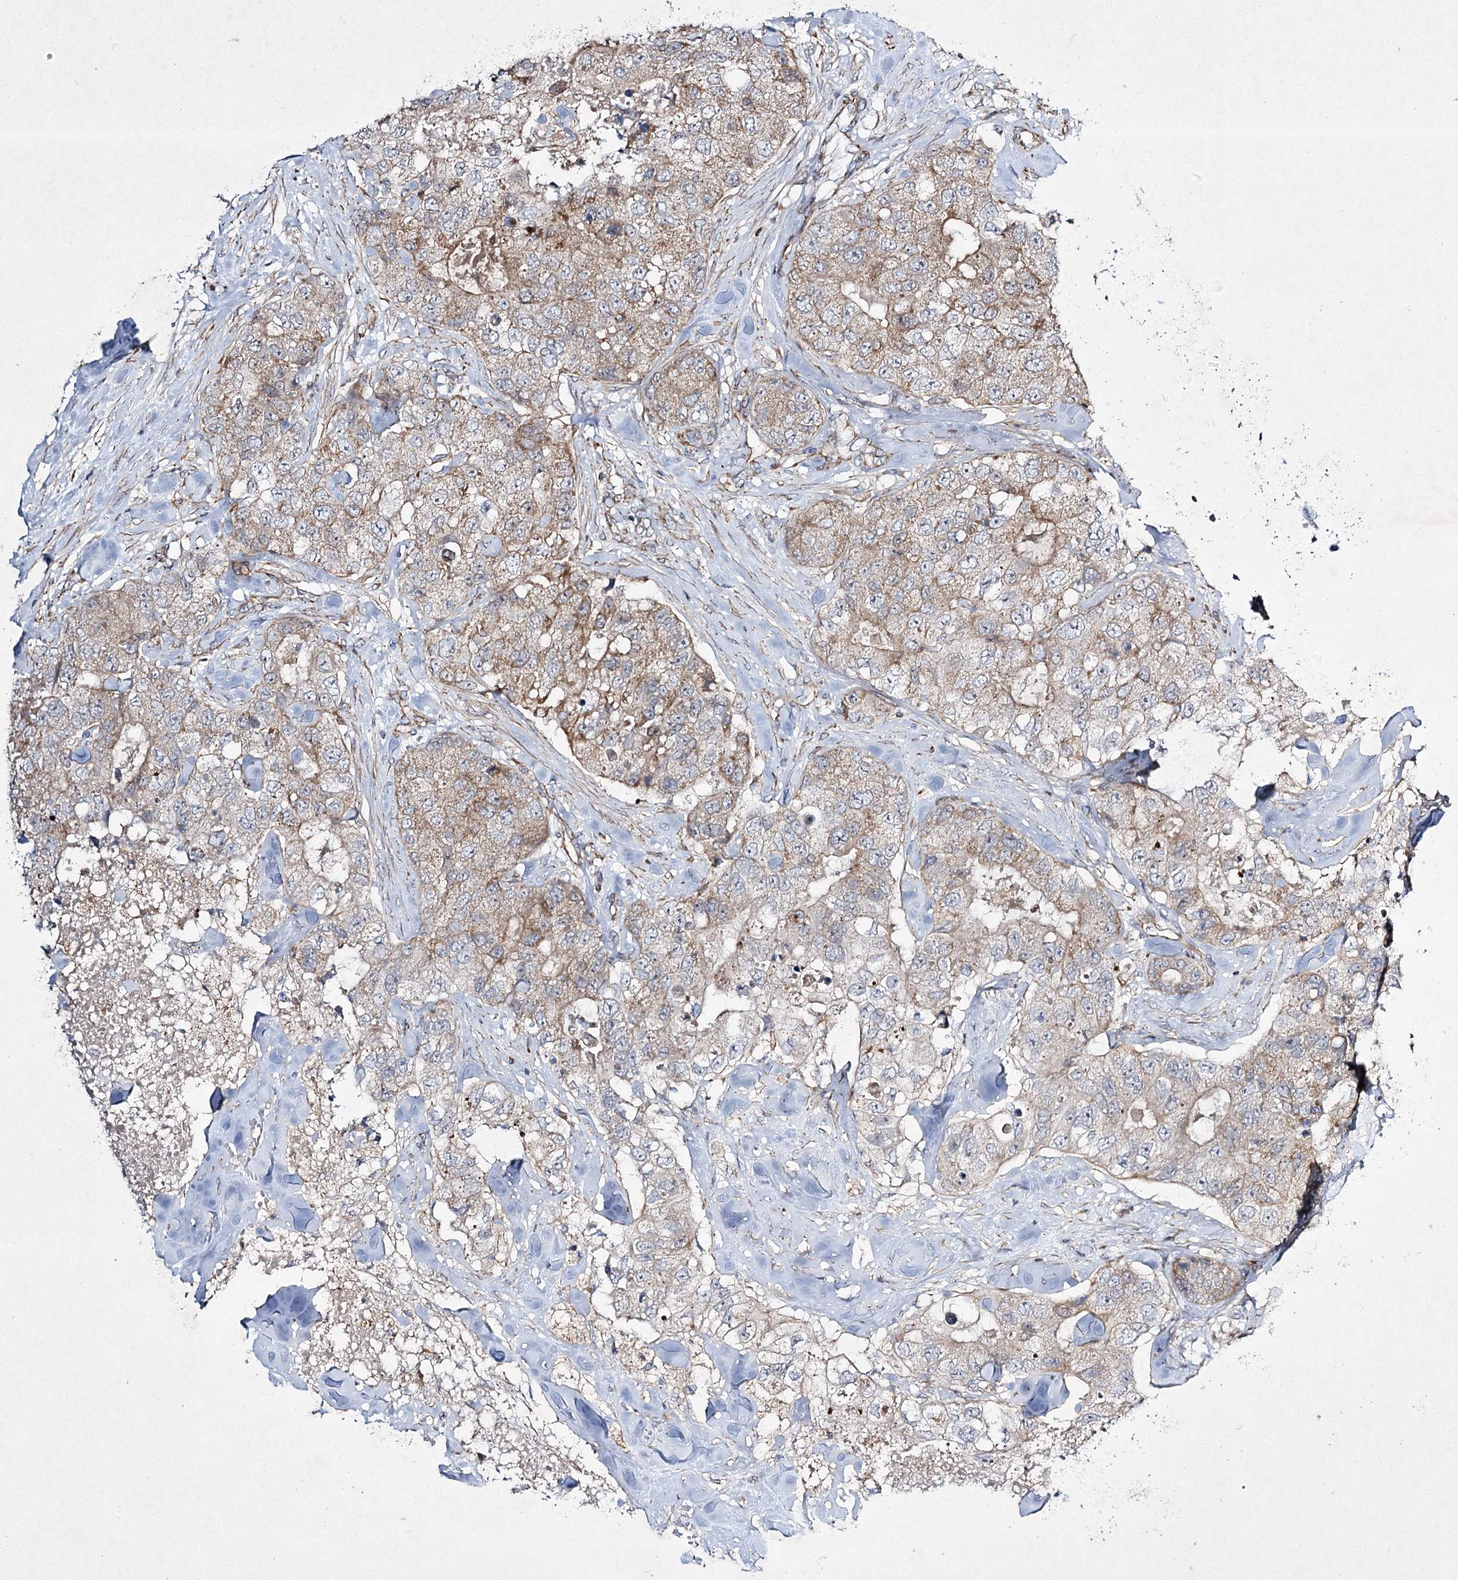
{"staining": {"intensity": "moderate", "quantity": "<25%", "location": "cytoplasmic/membranous"}, "tissue": "breast cancer", "cell_type": "Tumor cells", "image_type": "cancer", "snomed": [{"axis": "morphology", "description": "Duct carcinoma"}, {"axis": "topography", "description": "Breast"}], "caption": "Immunohistochemistry micrograph of human breast cancer (infiltrating ductal carcinoma) stained for a protein (brown), which shows low levels of moderate cytoplasmic/membranous staining in about <25% of tumor cells.", "gene": "KIAA0825", "patient": {"sex": "female", "age": 62}}